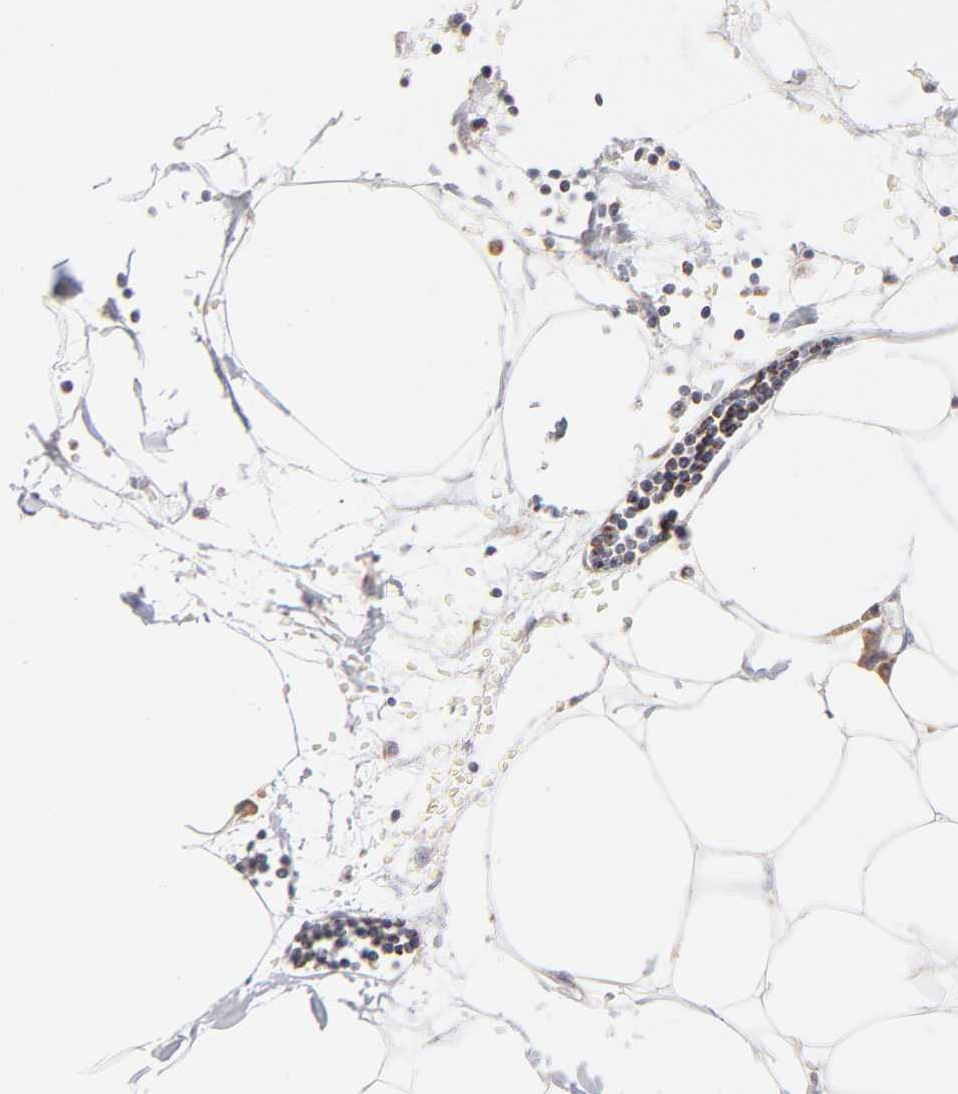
{"staining": {"intensity": "negative", "quantity": "none", "location": "none"}, "tissue": "adipose tissue", "cell_type": "Adipocytes", "image_type": "normal", "snomed": [{"axis": "morphology", "description": "Normal tissue, NOS"}, {"axis": "morphology", "description": "Adenocarcinoma, NOS"}, {"axis": "topography", "description": "Colon"}, {"axis": "topography", "description": "Peripheral nerve tissue"}], "caption": "DAB immunohistochemical staining of normal human adipose tissue demonstrates no significant positivity in adipocytes. (Brightfield microscopy of DAB (3,3'-diaminobenzidine) immunohistochemistry (IHC) at high magnification).", "gene": "TIMM8A", "patient": {"sex": "male", "age": 14}}